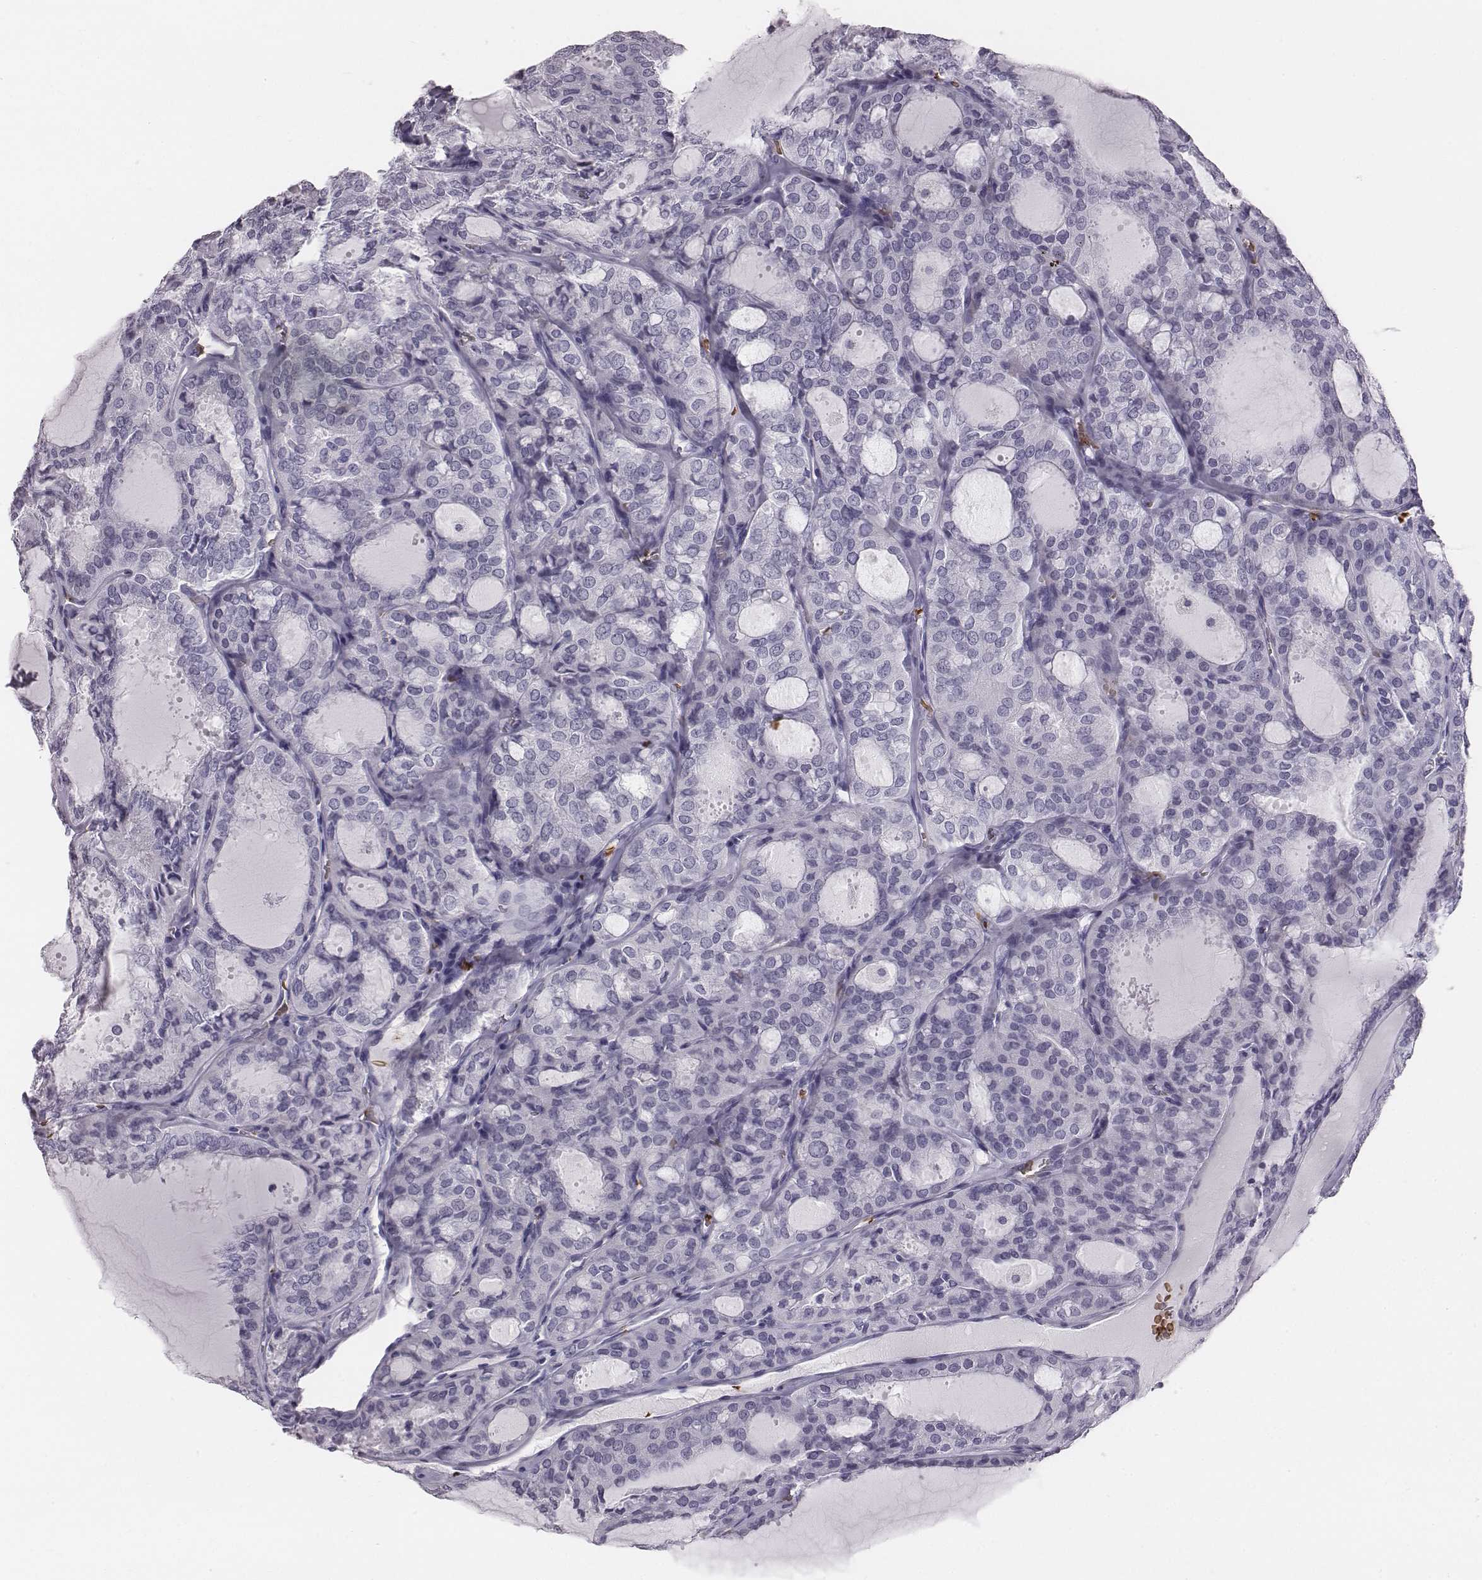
{"staining": {"intensity": "negative", "quantity": "none", "location": "none"}, "tissue": "thyroid cancer", "cell_type": "Tumor cells", "image_type": "cancer", "snomed": [{"axis": "morphology", "description": "Follicular adenoma carcinoma, NOS"}, {"axis": "topography", "description": "Thyroid gland"}], "caption": "An immunohistochemistry (IHC) image of thyroid cancer (follicular adenoma carcinoma) is shown. There is no staining in tumor cells of thyroid cancer (follicular adenoma carcinoma).", "gene": "HBZ", "patient": {"sex": "male", "age": 75}}